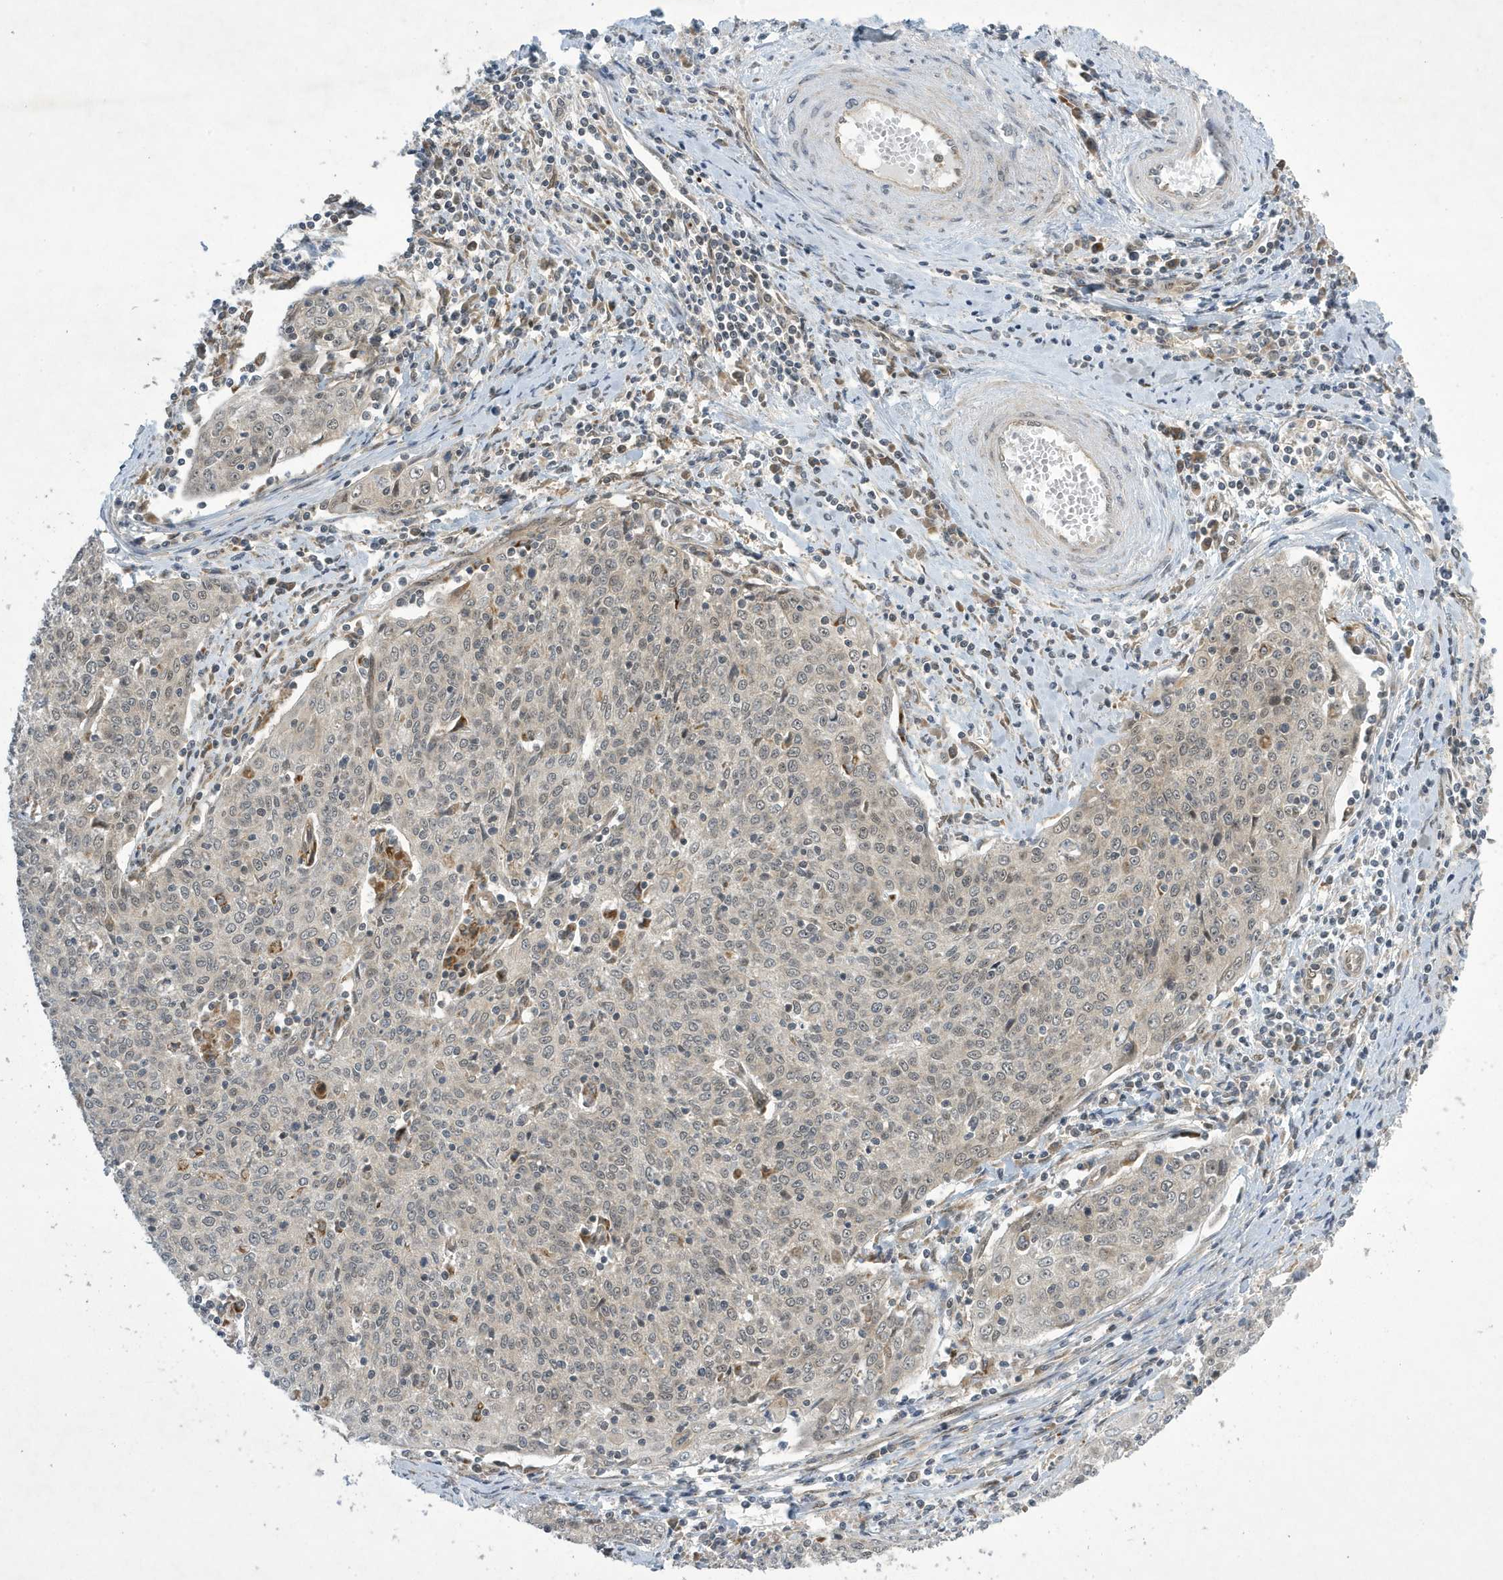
{"staining": {"intensity": "weak", "quantity": "<25%", "location": "nuclear"}, "tissue": "cervical cancer", "cell_type": "Tumor cells", "image_type": "cancer", "snomed": [{"axis": "morphology", "description": "Squamous cell carcinoma, NOS"}, {"axis": "topography", "description": "Cervix"}], "caption": "Photomicrograph shows no significant protein positivity in tumor cells of cervical cancer.", "gene": "NCOA7", "patient": {"sex": "female", "age": 48}}